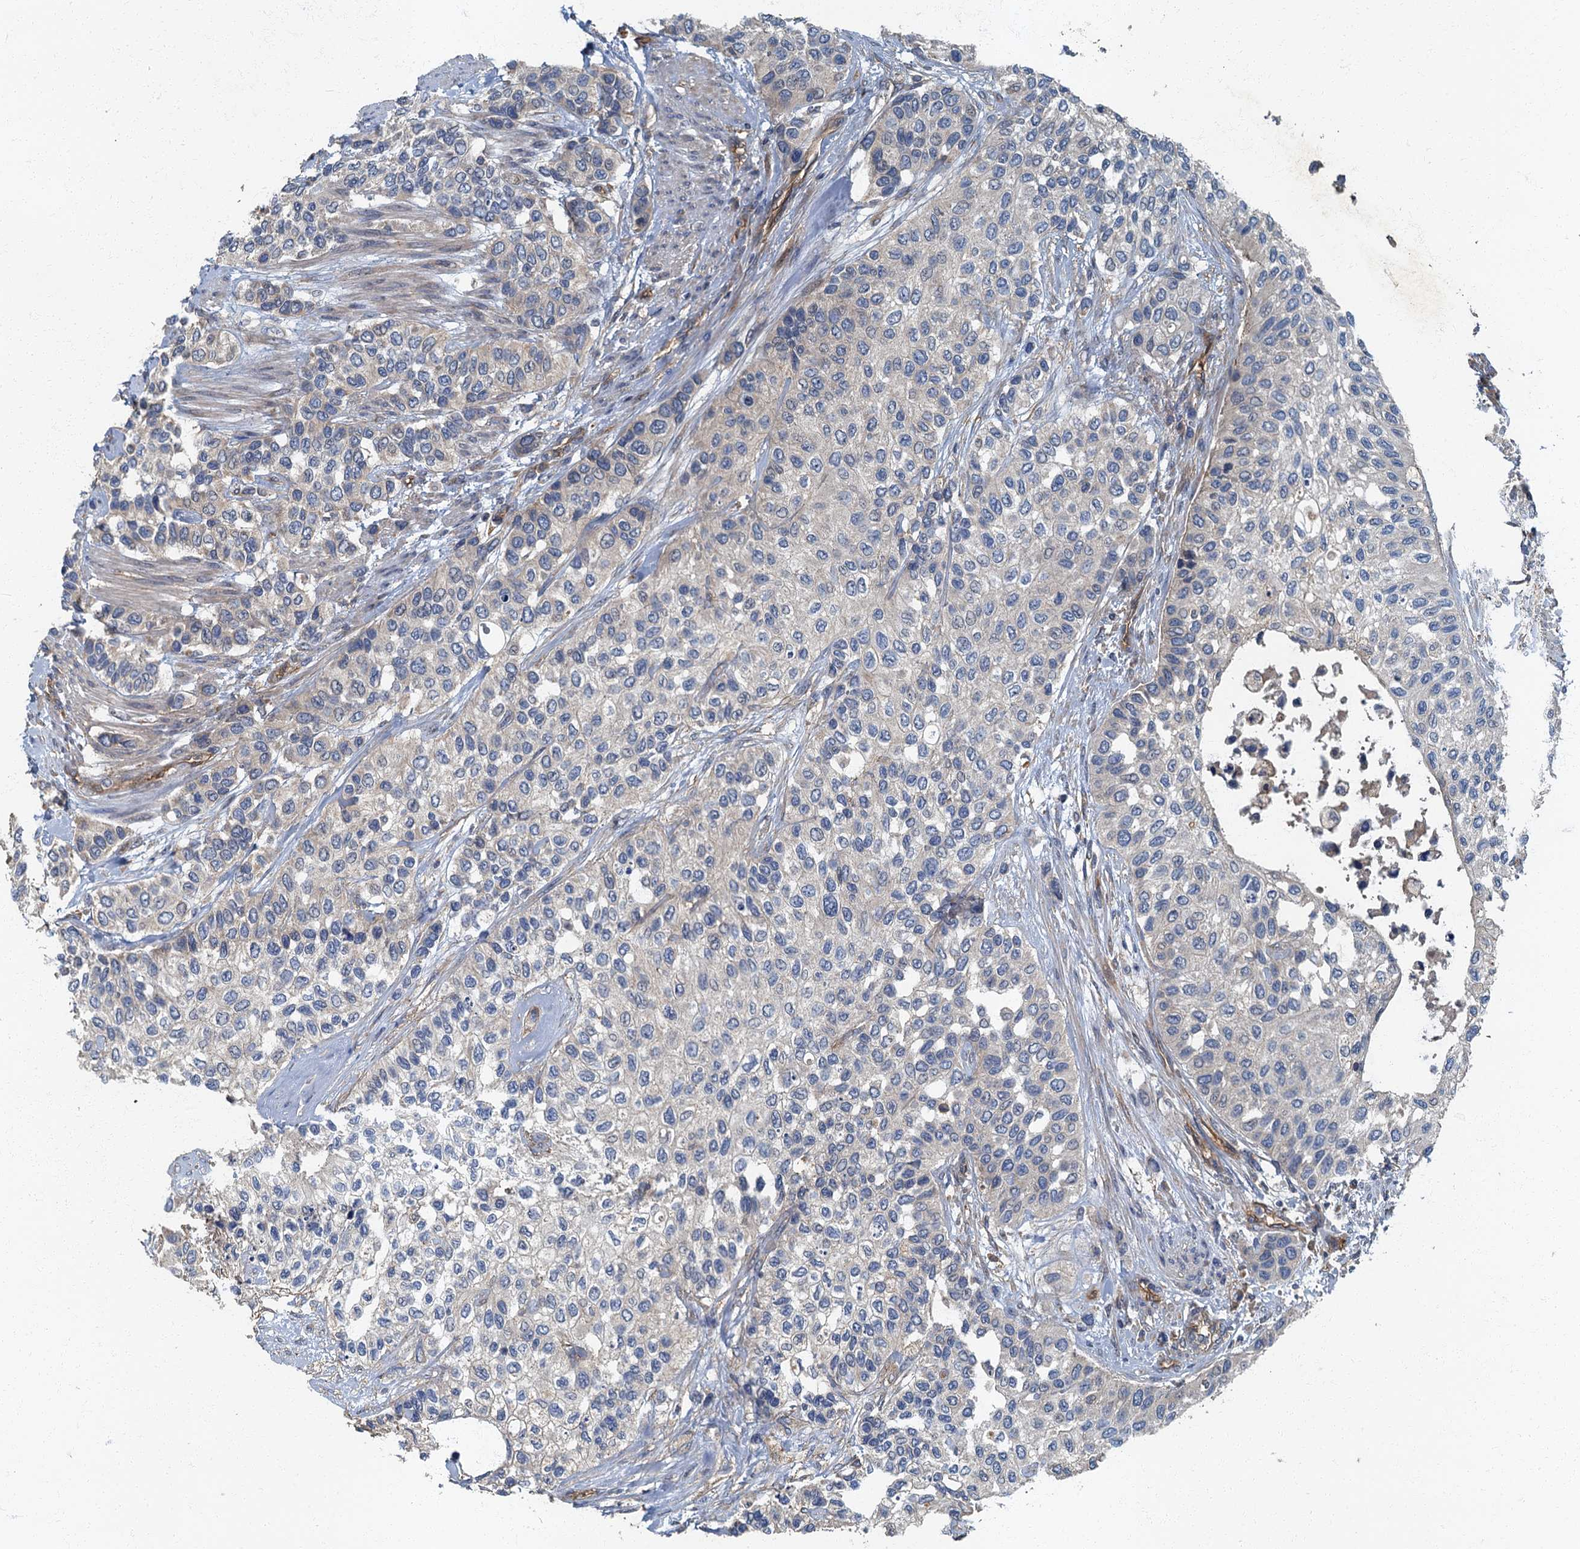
{"staining": {"intensity": "negative", "quantity": "none", "location": "none"}, "tissue": "urothelial cancer", "cell_type": "Tumor cells", "image_type": "cancer", "snomed": [{"axis": "morphology", "description": "Normal tissue, NOS"}, {"axis": "morphology", "description": "Urothelial carcinoma, High grade"}, {"axis": "topography", "description": "Vascular tissue"}, {"axis": "topography", "description": "Urinary bladder"}], "caption": "An immunohistochemistry micrograph of urothelial cancer is shown. There is no staining in tumor cells of urothelial cancer. Nuclei are stained in blue.", "gene": "ARL11", "patient": {"sex": "female", "age": 56}}